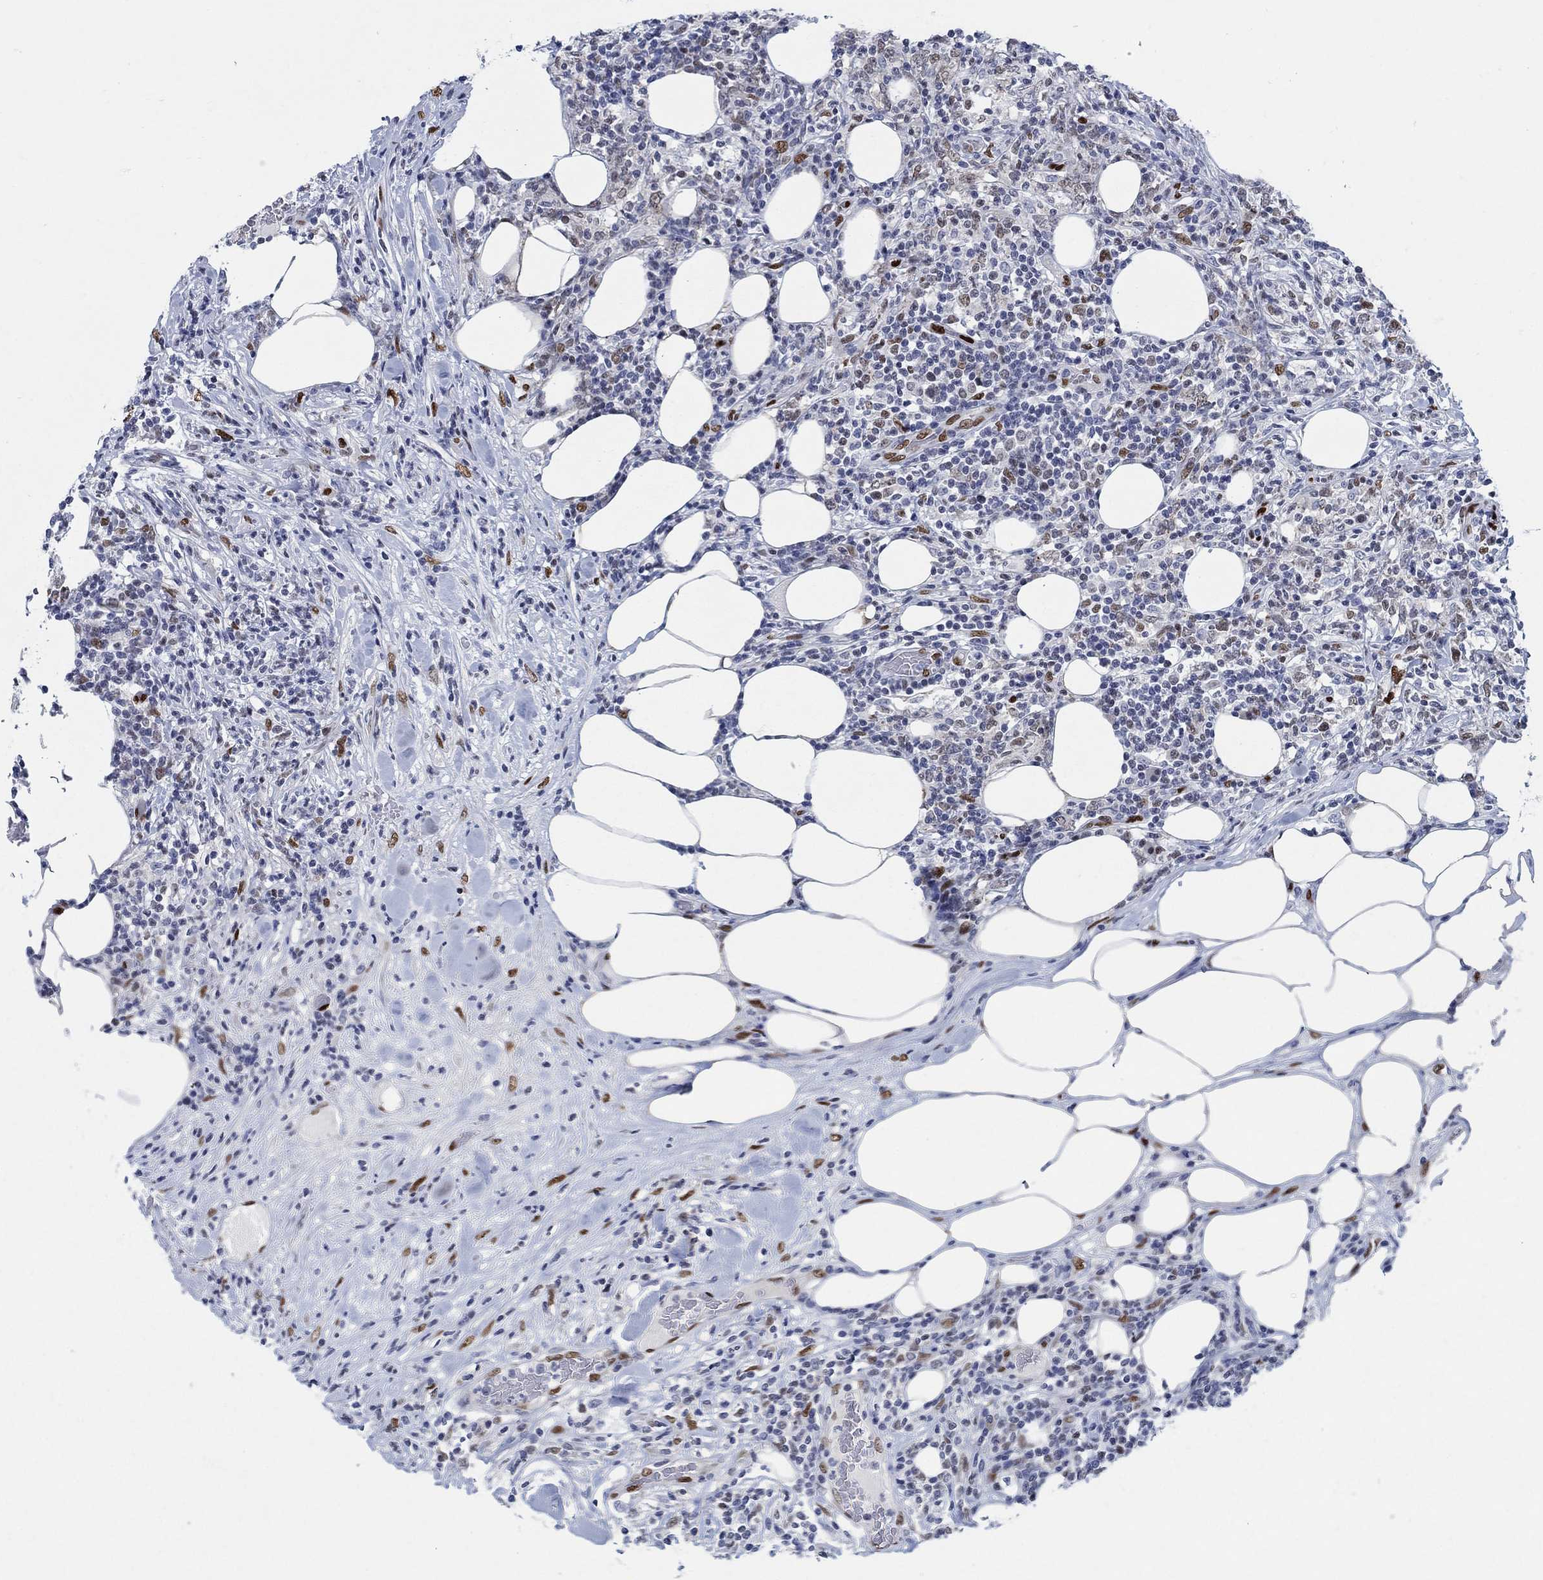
{"staining": {"intensity": "moderate", "quantity": "<25%", "location": "nuclear"}, "tissue": "lymphoma", "cell_type": "Tumor cells", "image_type": "cancer", "snomed": [{"axis": "morphology", "description": "Malignant lymphoma, non-Hodgkin's type, High grade"}, {"axis": "topography", "description": "Lymph node"}], "caption": "An image of high-grade malignant lymphoma, non-Hodgkin's type stained for a protein displays moderate nuclear brown staining in tumor cells.", "gene": "ZEB1", "patient": {"sex": "female", "age": 84}}